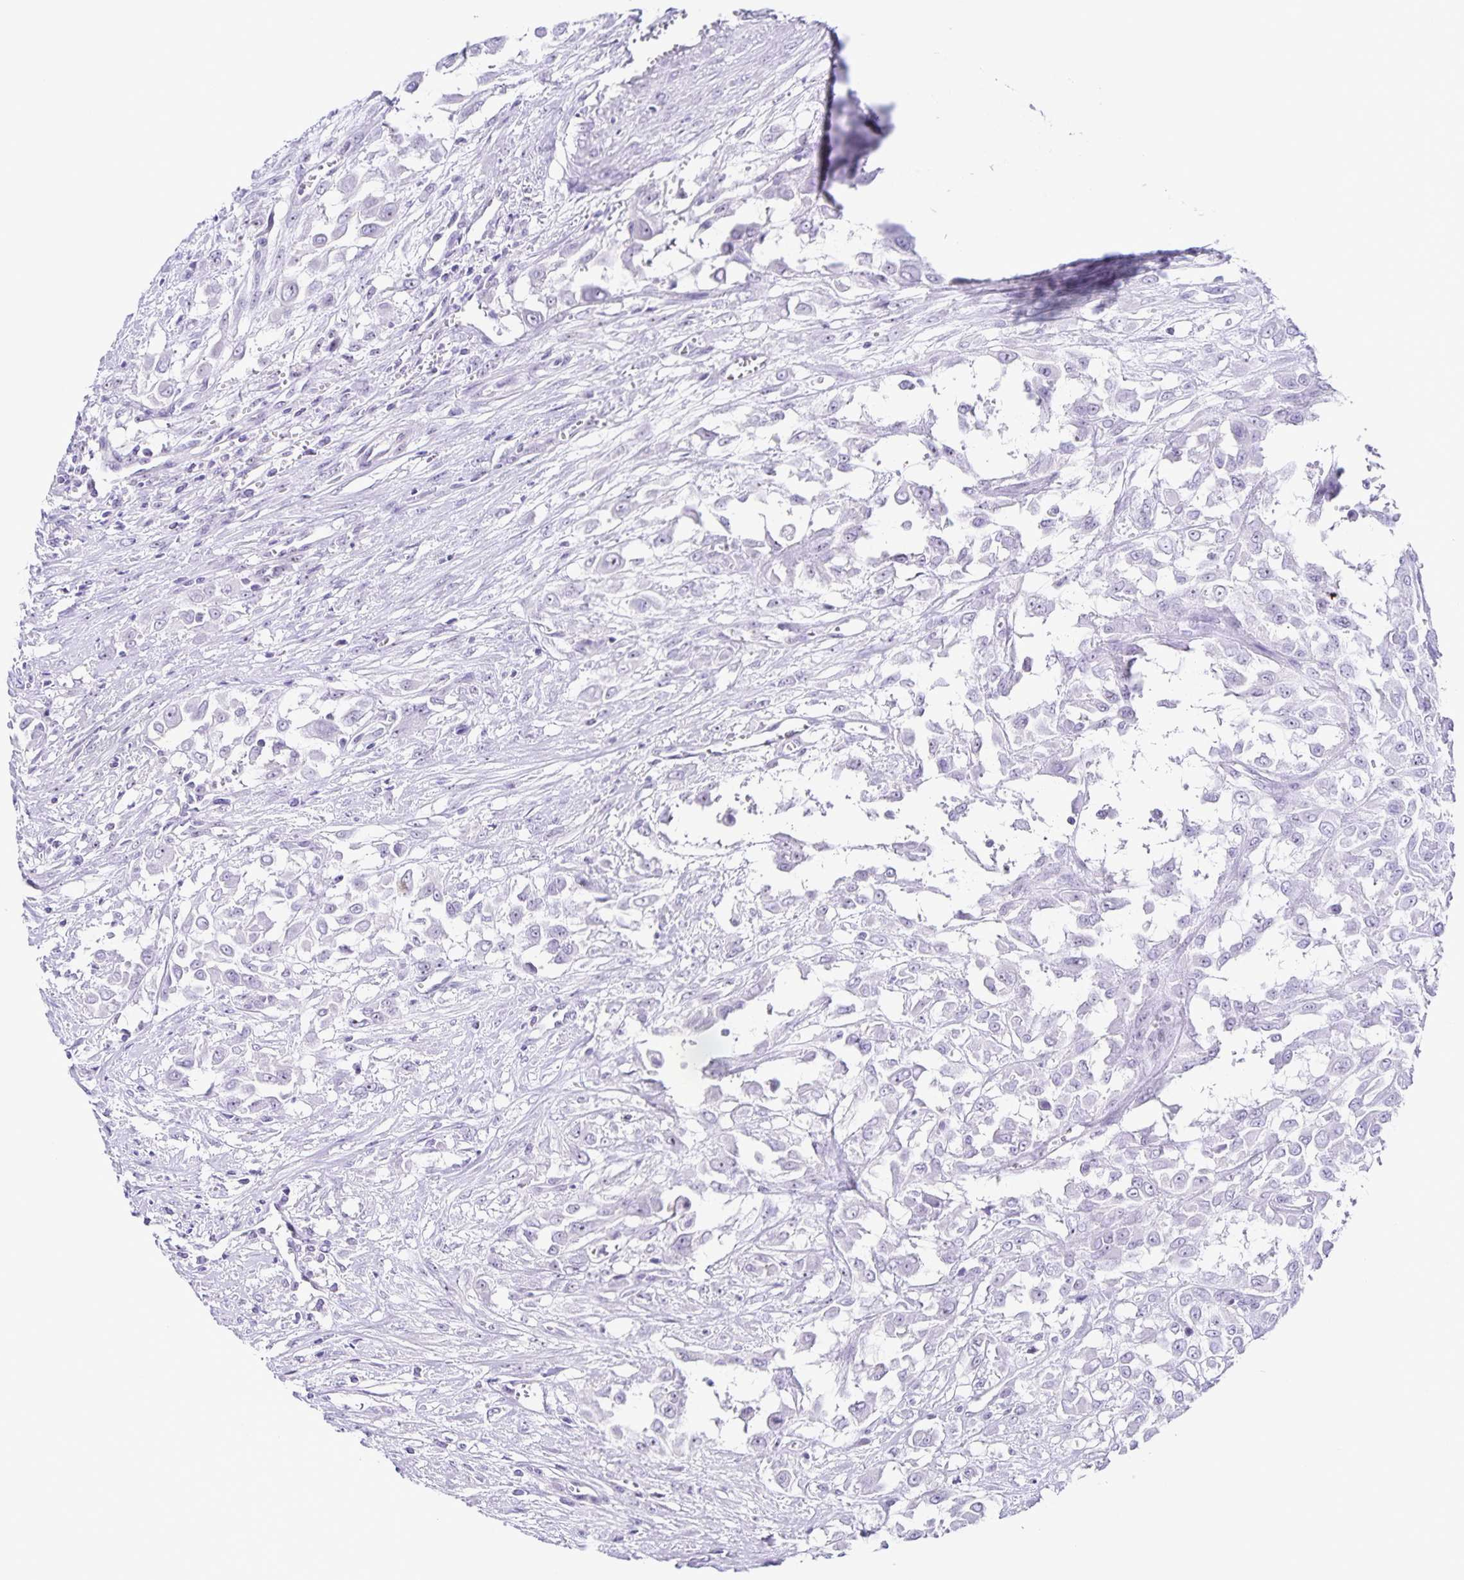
{"staining": {"intensity": "negative", "quantity": "none", "location": "none"}, "tissue": "urothelial cancer", "cell_type": "Tumor cells", "image_type": "cancer", "snomed": [{"axis": "morphology", "description": "Urothelial carcinoma, High grade"}, {"axis": "topography", "description": "Urinary bladder"}], "caption": "The IHC image has no significant staining in tumor cells of urothelial cancer tissue.", "gene": "FAM170A", "patient": {"sex": "male", "age": 57}}